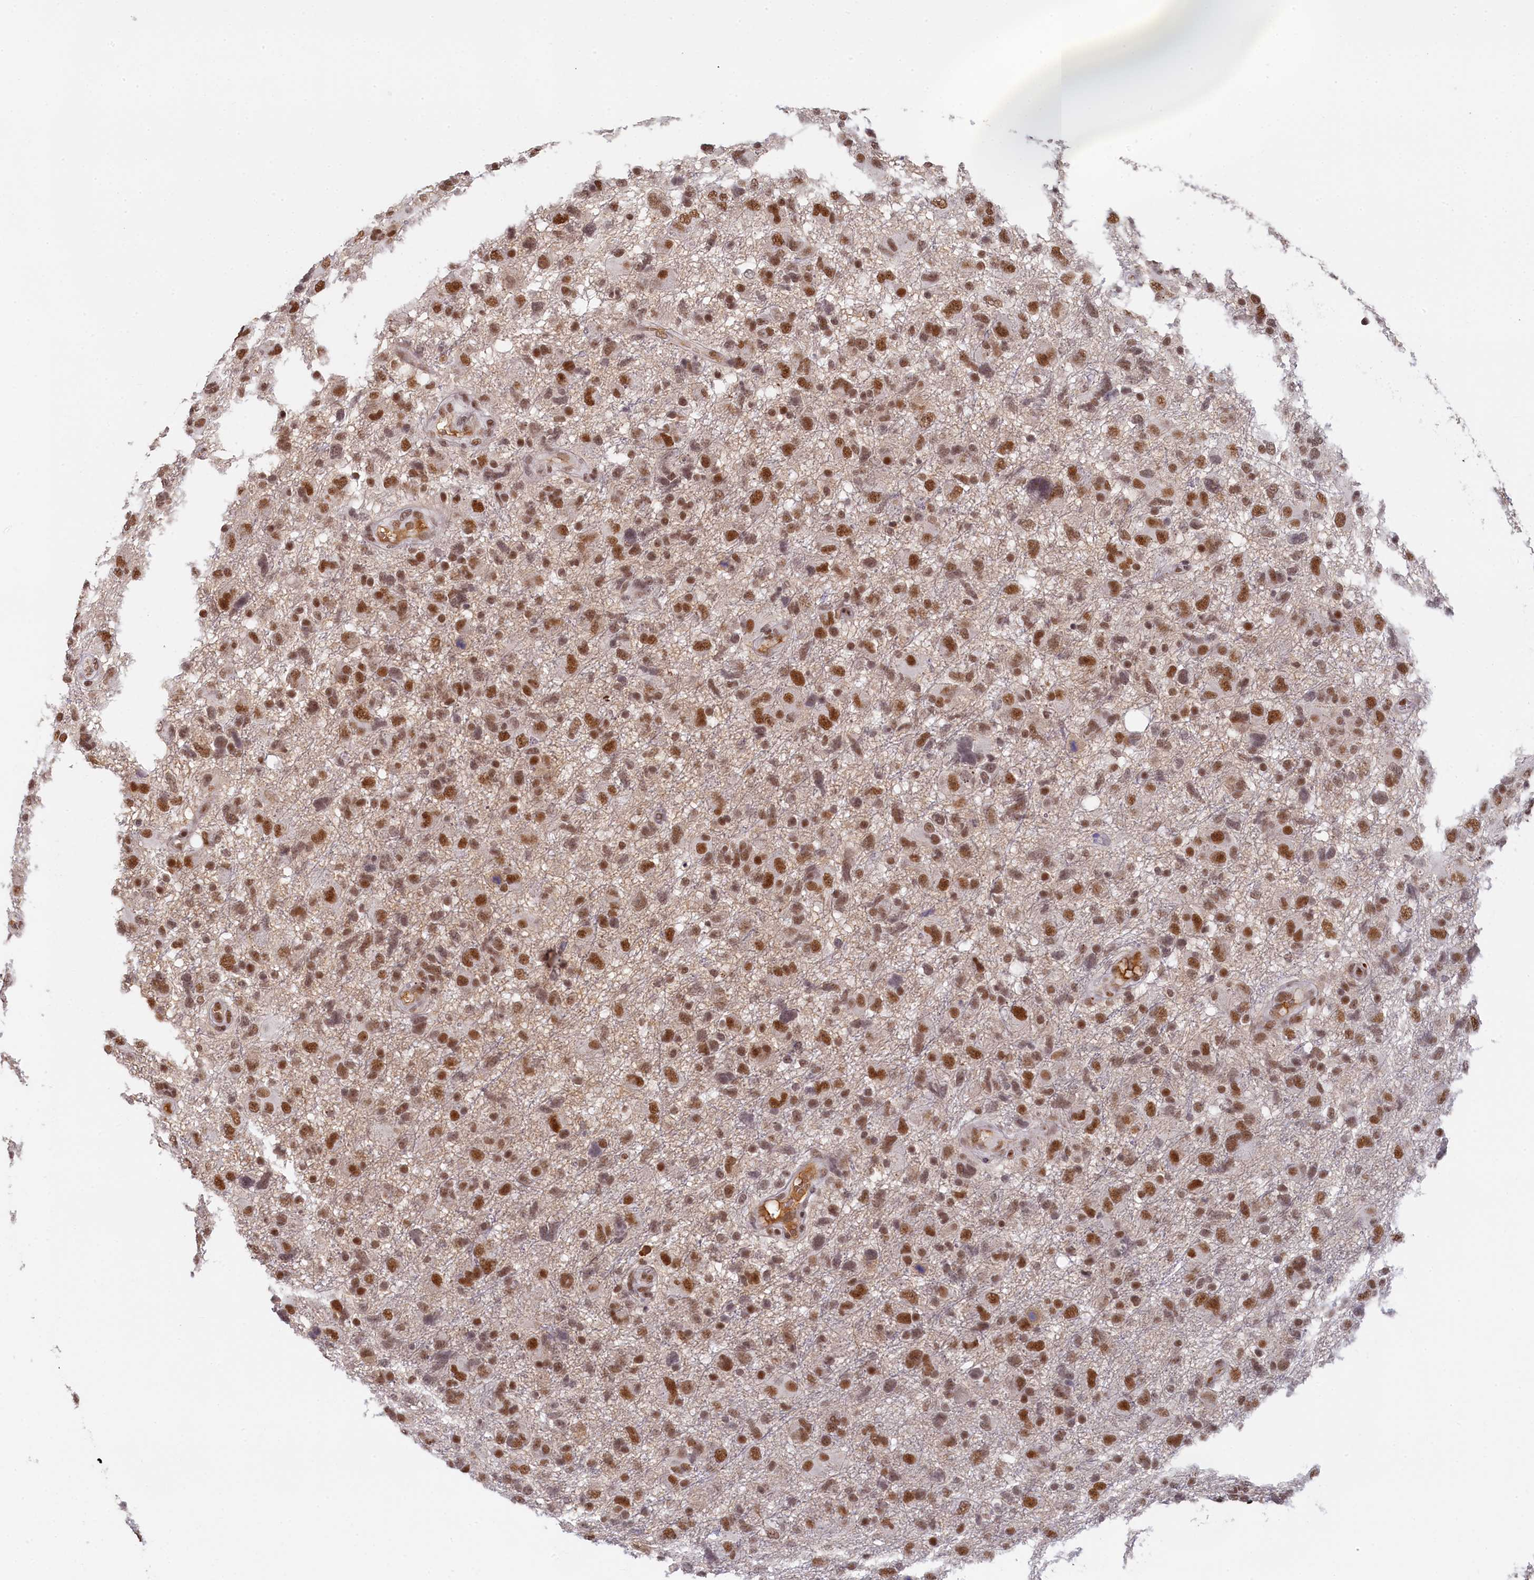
{"staining": {"intensity": "moderate", "quantity": ">75%", "location": "nuclear"}, "tissue": "glioma", "cell_type": "Tumor cells", "image_type": "cancer", "snomed": [{"axis": "morphology", "description": "Glioma, malignant, High grade"}, {"axis": "topography", "description": "Brain"}], "caption": "Moderate nuclear expression for a protein is seen in about >75% of tumor cells of malignant glioma (high-grade) using immunohistochemistry (IHC).", "gene": "INTS14", "patient": {"sex": "male", "age": 61}}